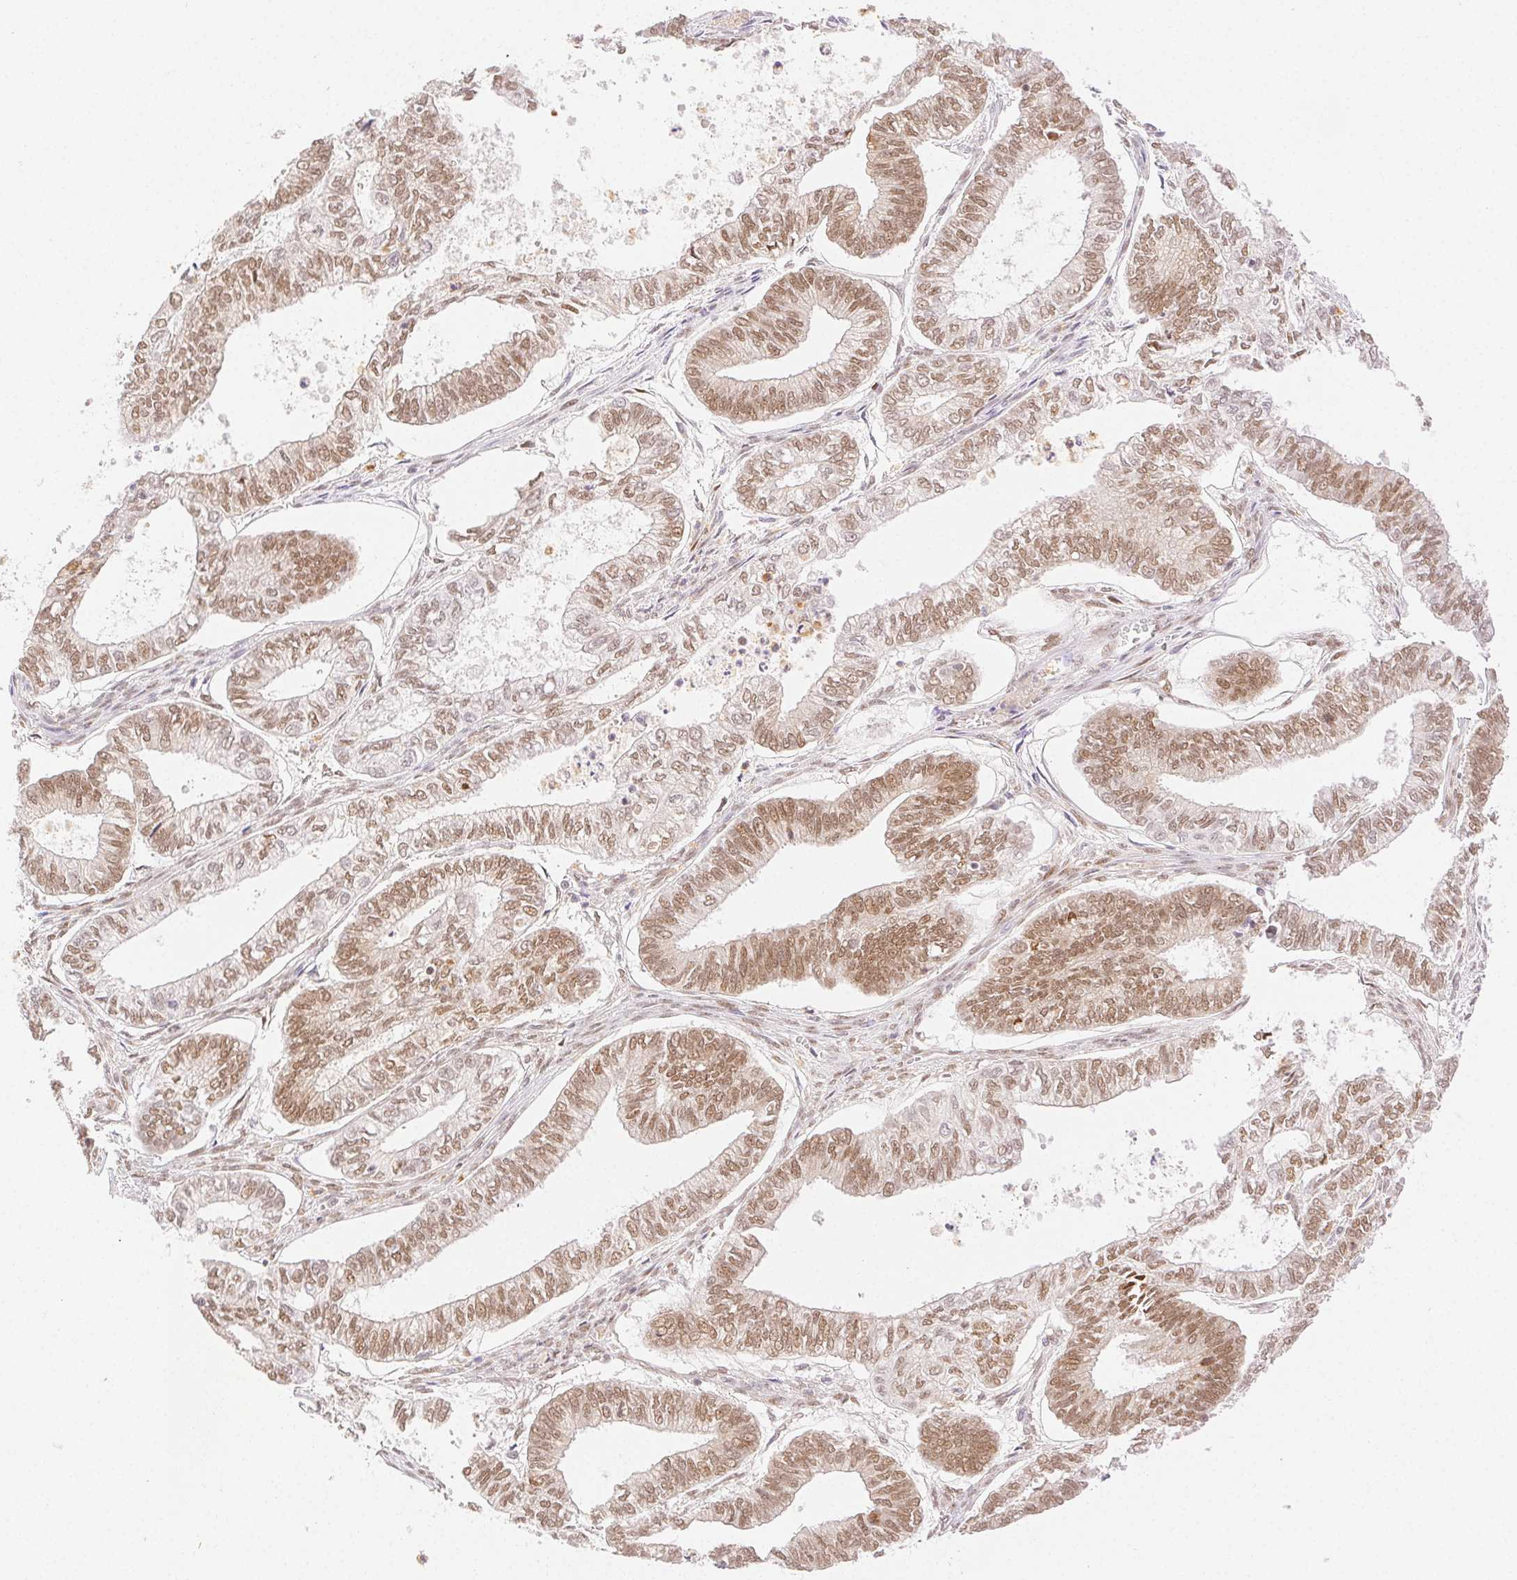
{"staining": {"intensity": "moderate", "quantity": ">75%", "location": "nuclear"}, "tissue": "ovarian cancer", "cell_type": "Tumor cells", "image_type": "cancer", "snomed": [{"axis": "morphology", "description": "Carcinoma, endometroid"}, {"axis": "topography", "description": "Ovary"}], "caption": "A brown stain labels moderate nuclear expression of a protein in endometroid carcinoma (ovarian) tumor cells. The staining was performed using DAB (3,3'-diaminobenzidine) to visualize the protein expression in brown, while the nuclei were stained in blue with hematoxylin (Magnification: 20x).", "gene": "H2AZ2", "patient": {"sex": "female", "age": 64}}